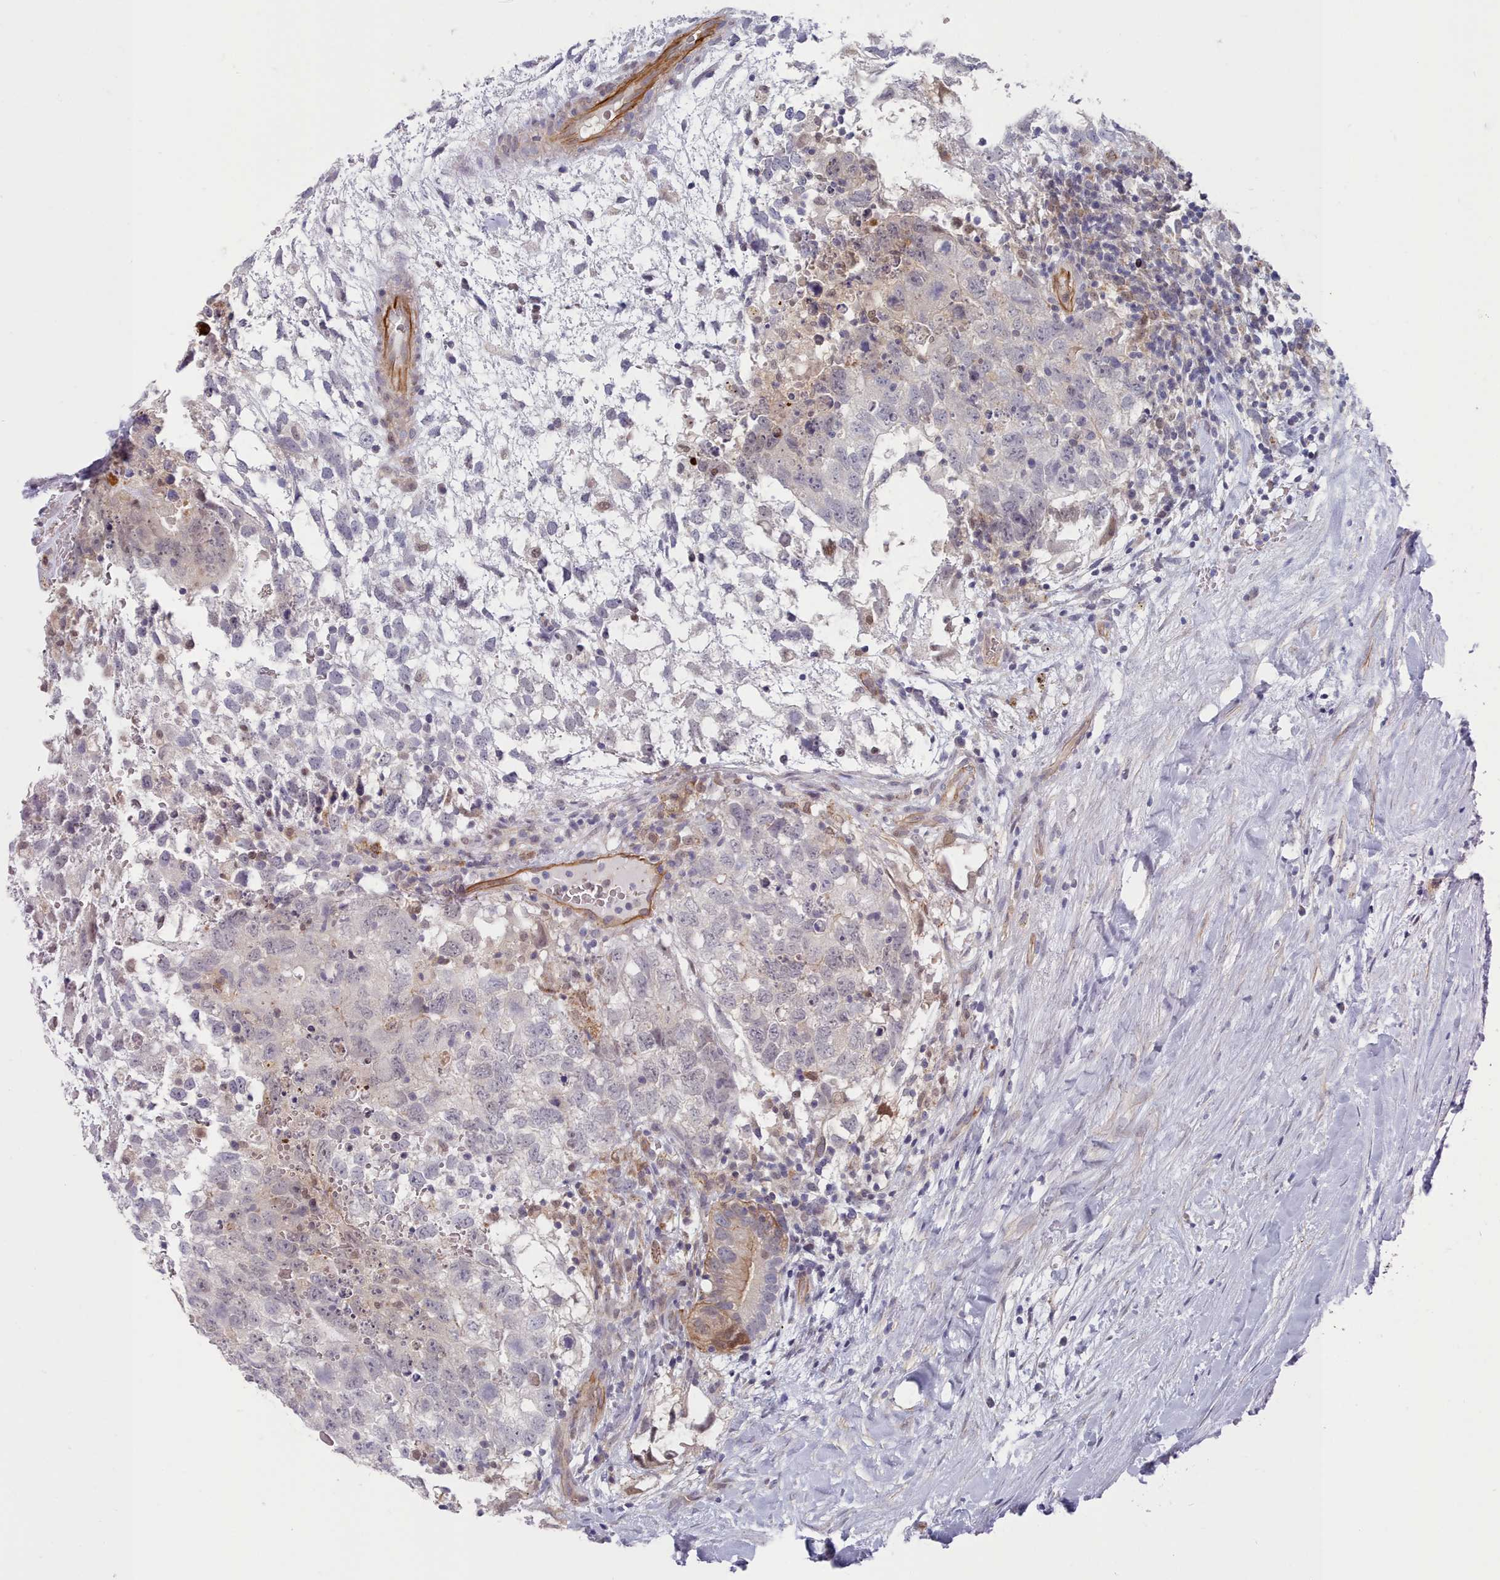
{"staining": {"intensity": "negative", "quantity": "none", "location": "none"}, "tissue": "testis cancer", "cell_type": "Tumor cells", "image_type": "cancer", "snomed": [{"axis": "morphology", "description": "Seminoma, NOS"}, {"axis": "morphology", "description": "Carcinoma, Embryonal, NOS"}, {"axis": "topography", "description": "Testis"}], "caption": "Immunohistochemistry histopathology image of neoplastic tissue: testis cancer (seminoma) stained with DAB (3,3'-diaminobenzidine) demonstrates no significant protein staining in tumor cells. Nuclei are stained in blue.", "gene": "G6PC1", "patient": {"sex": "male", "age": 29}}